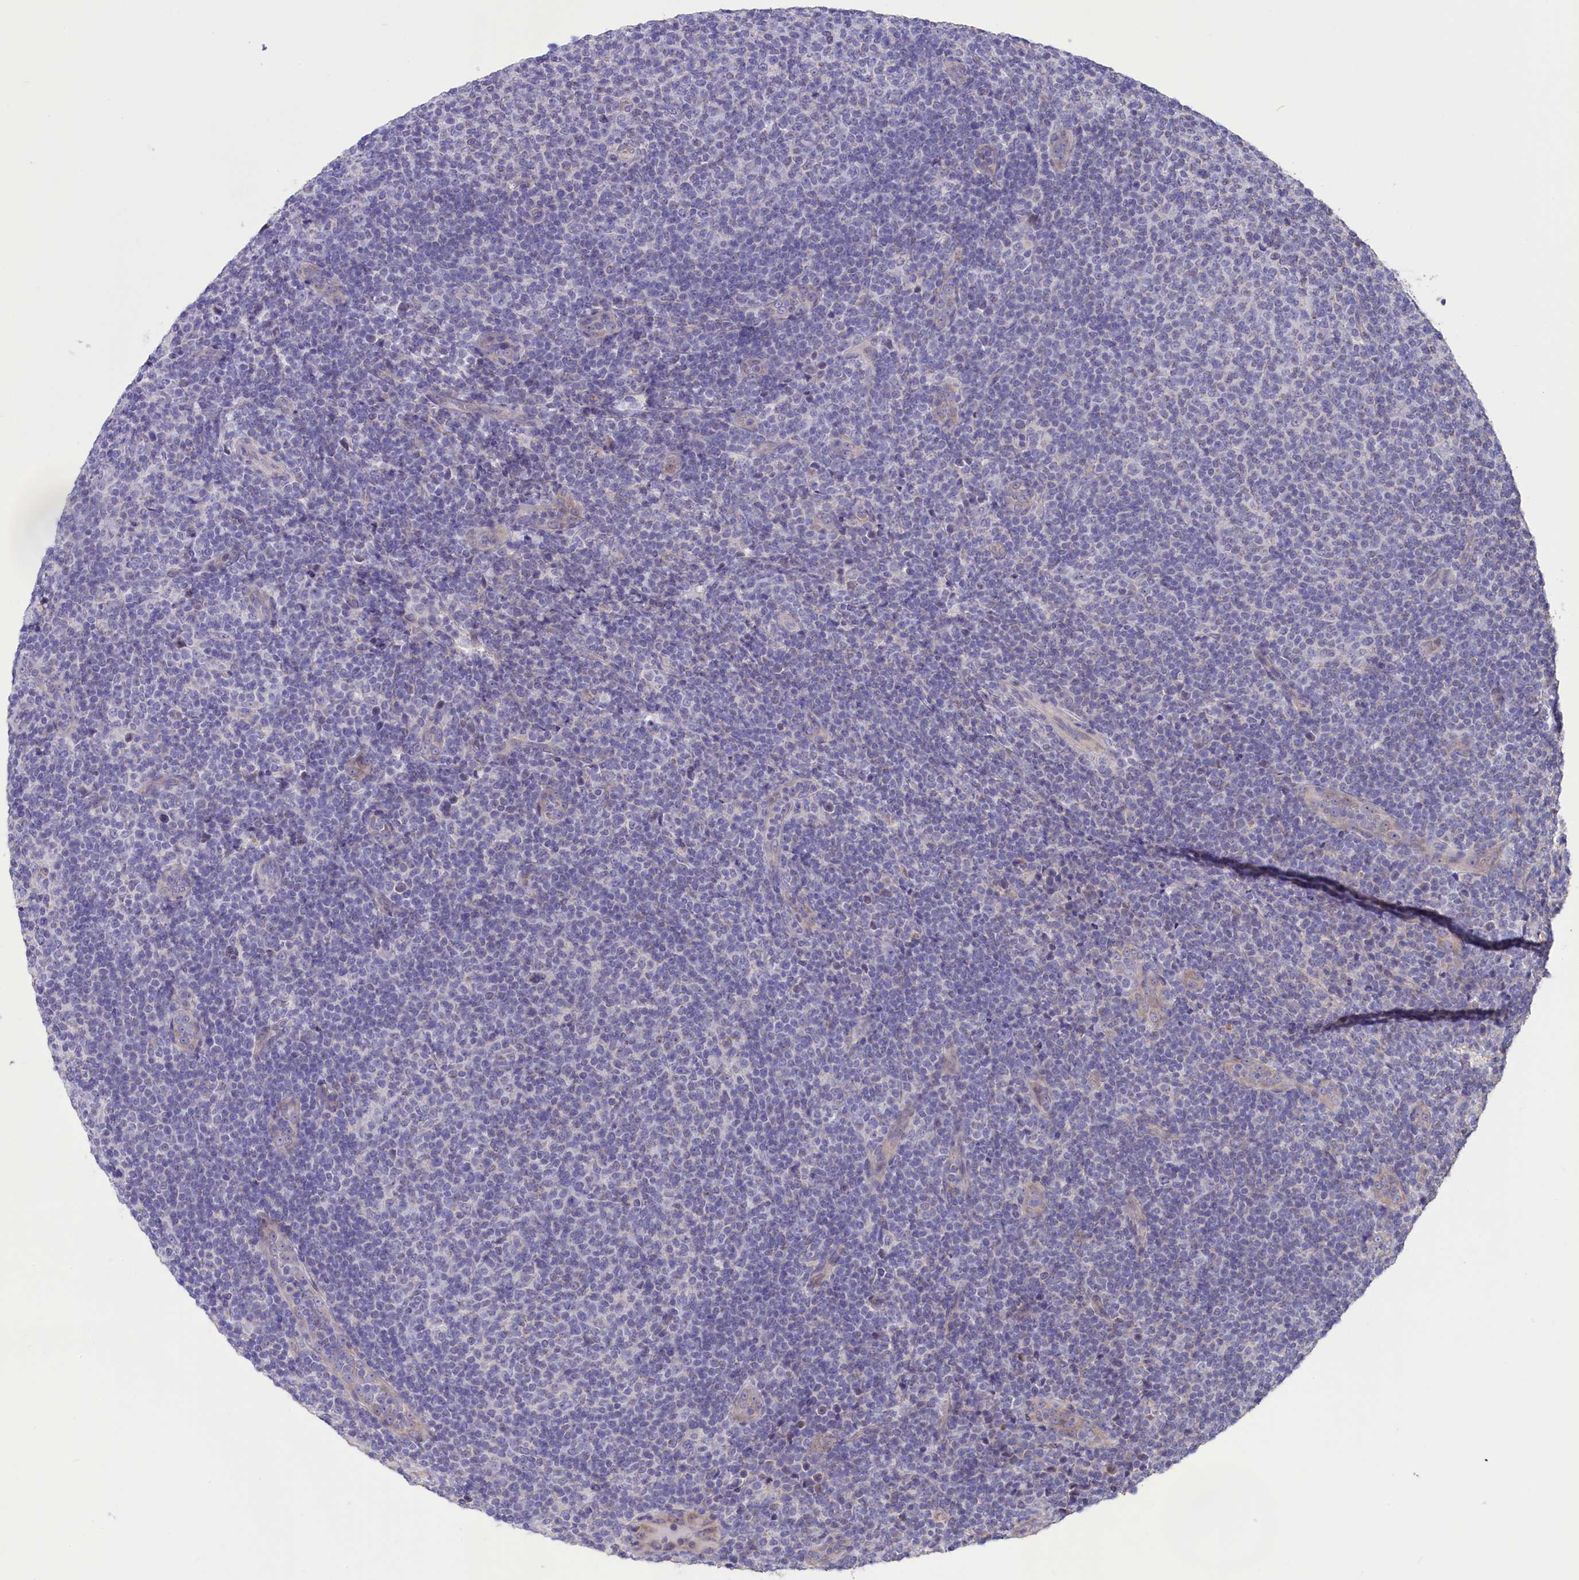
{"staining": {"intensity": "negative", "quantity": "none", "location": "none"}, "tissue": "lymphoma", "cell_type": "Tumor cells", "image_type": "cancer", "snomed": [{"axis": "morphology", "description": "Malignant lymphoma, non-Hodgkin's type, Low grade"}, {"axis": "topography", "description": "Lymph node"}], "caption": "A high-resolution micrograph shows immunohistochemistry staining of lymphoma, which reveals no significant positivity in tumor cells.", "gene": "CYP2U1", "patient": {"sex": "male", "age": 66}}